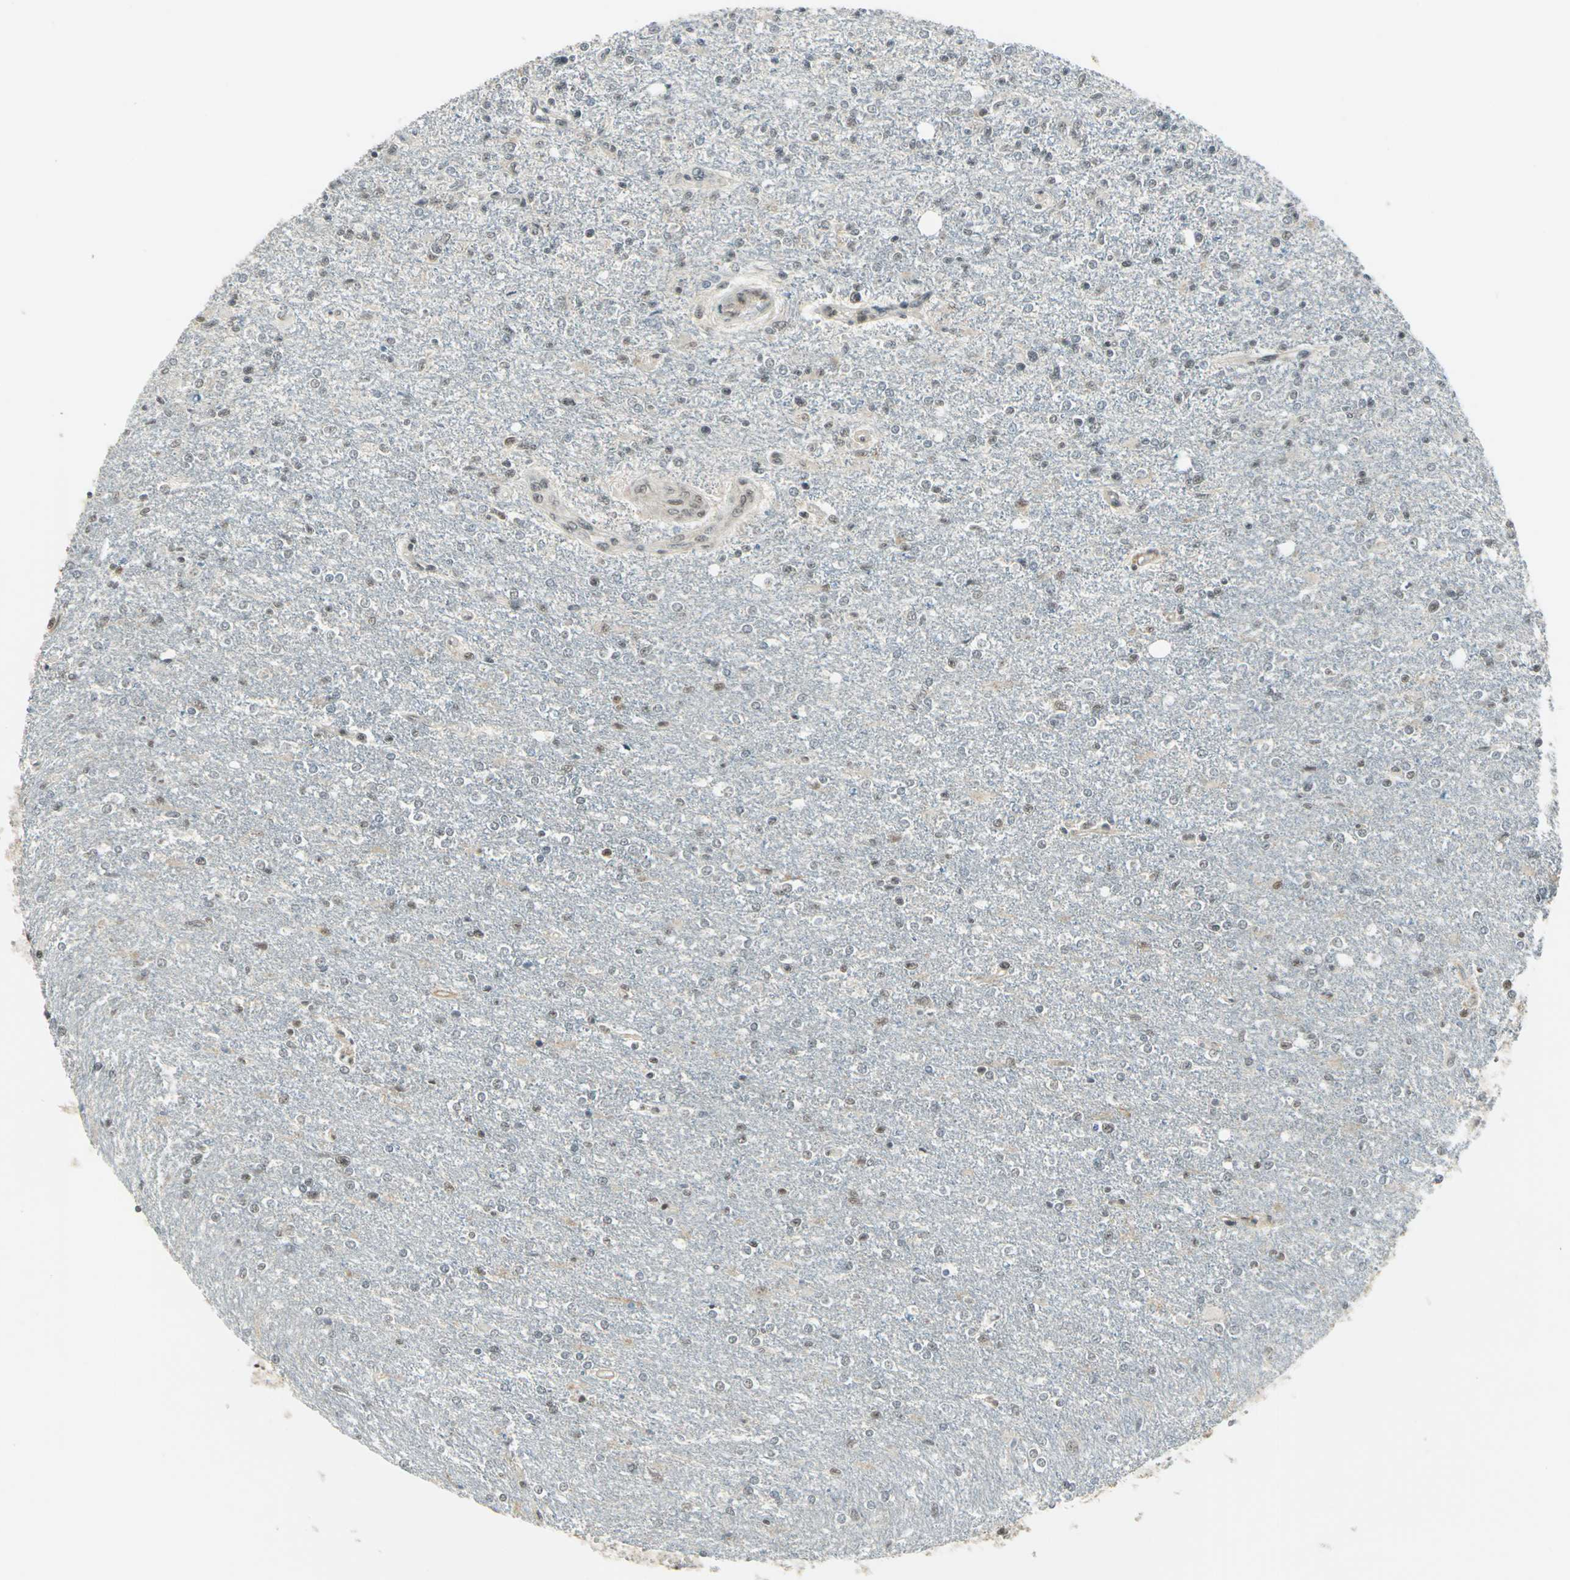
{"staining": {"intensity": "weak", "quantity": "<25%", "location": "cytoplasmic/membranous,nuclear"}, "tissue": "glioma", "cell_type": "Tumor cells", "image_type": "cancer", "snomed": [{"axis": "morphology", "description": "Glioma, malignant, High grade"}, {"axis": "topography", "description": "Cerebral cortex"}], "caption": "Human glioma stained for a protein using IHC exhibits no positivity in tumor cells.", "gene": "MTA1", "patient": {"sex": "male", "age": 76}}